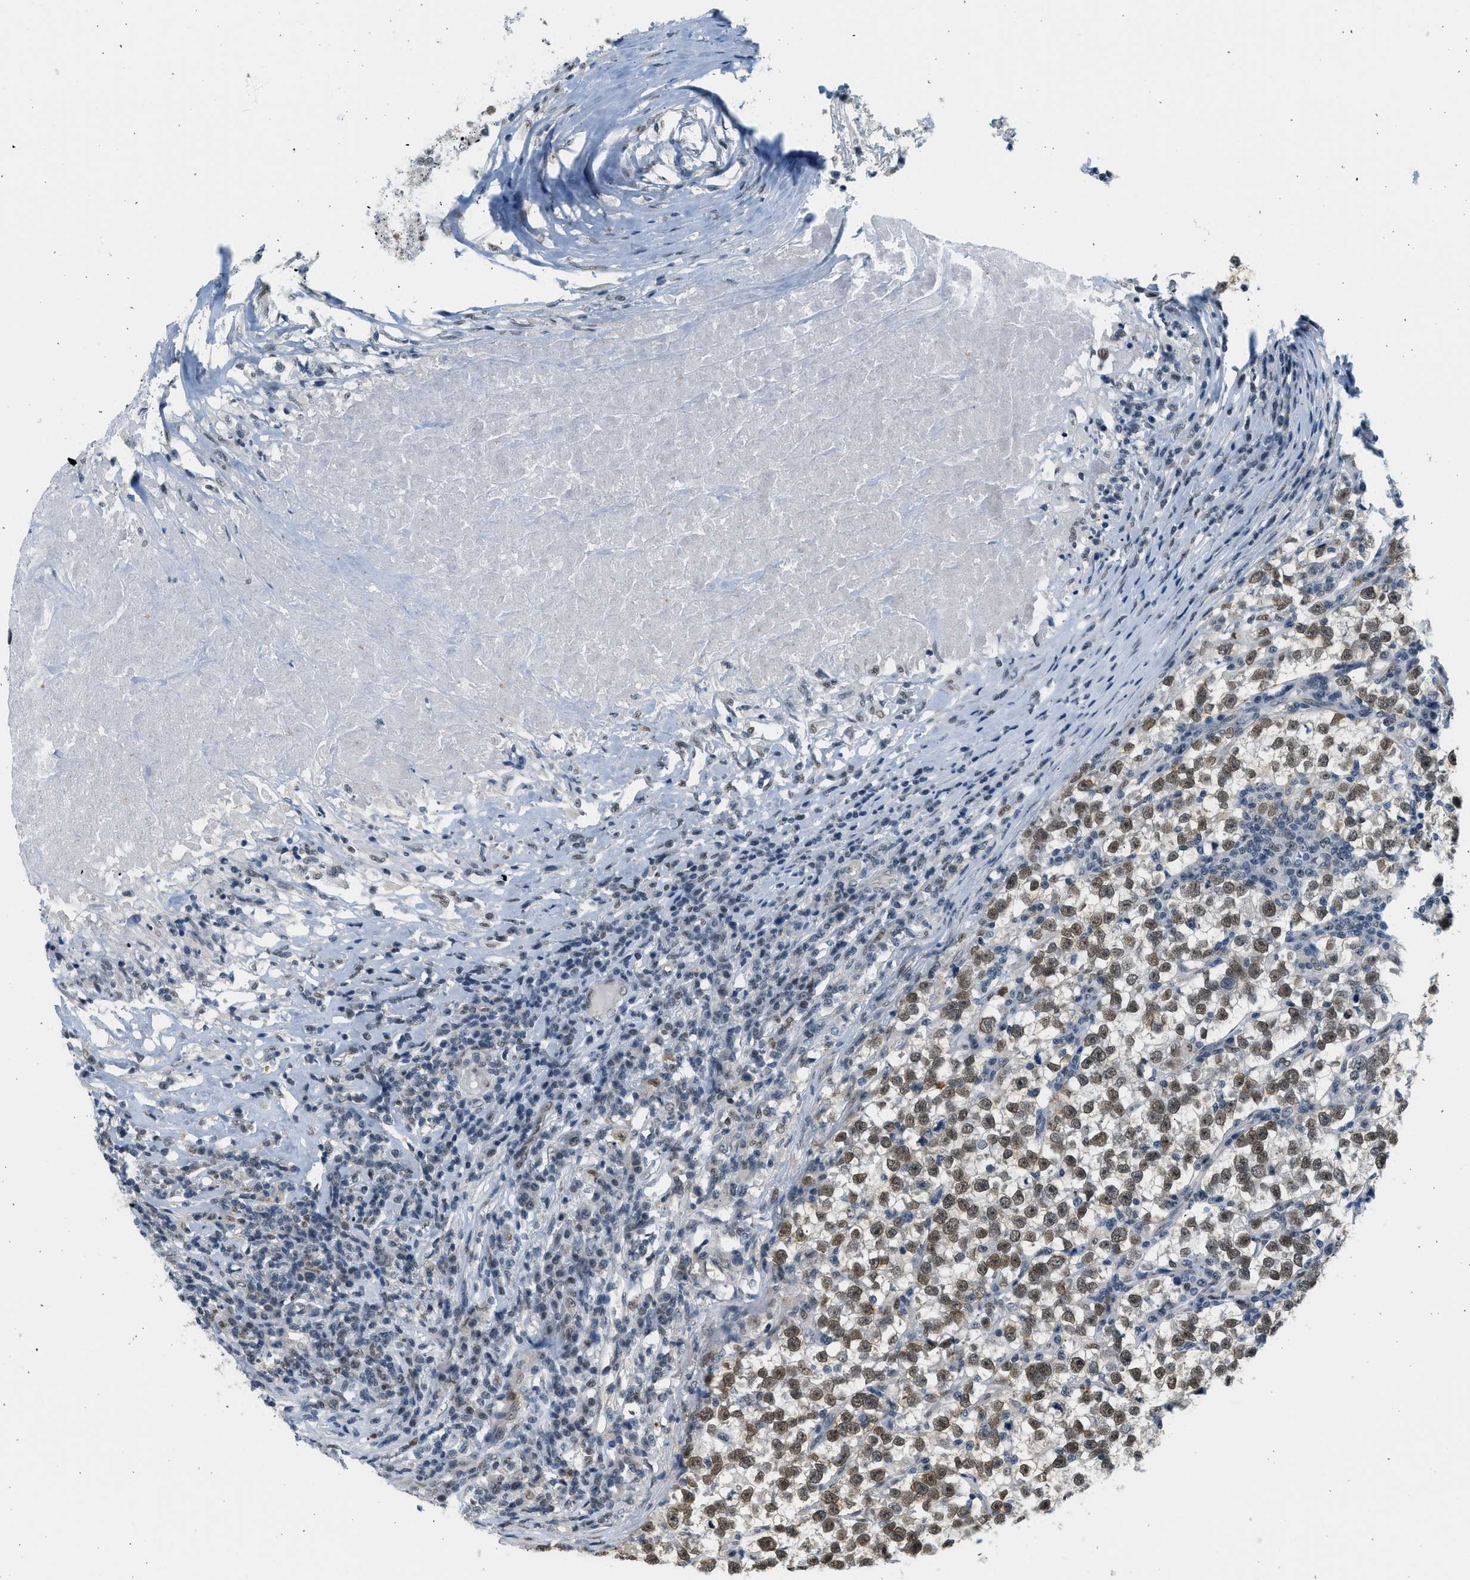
{"staining": {"intensity": "moderate", "quantity": ">75%", "location": "nuclear"}, "tissue": "testis cancer", "cell_type": "Tumor cells", "image_type": "cancer", "snomed": [{"axis": "morphology", "description": "Normal tissue, NOS"}, {"axis": "morphology", "description": "Seminoma, NOS"}, {"axis": "topography", "description": "Testis"}], "caption": "A medium amount of moderate nuclear expression is appreciated in about >75% of tumor cells in testis cancer tissue.", "gene": "HIPK1", "patient": {"sex": "male", "age": 43}}